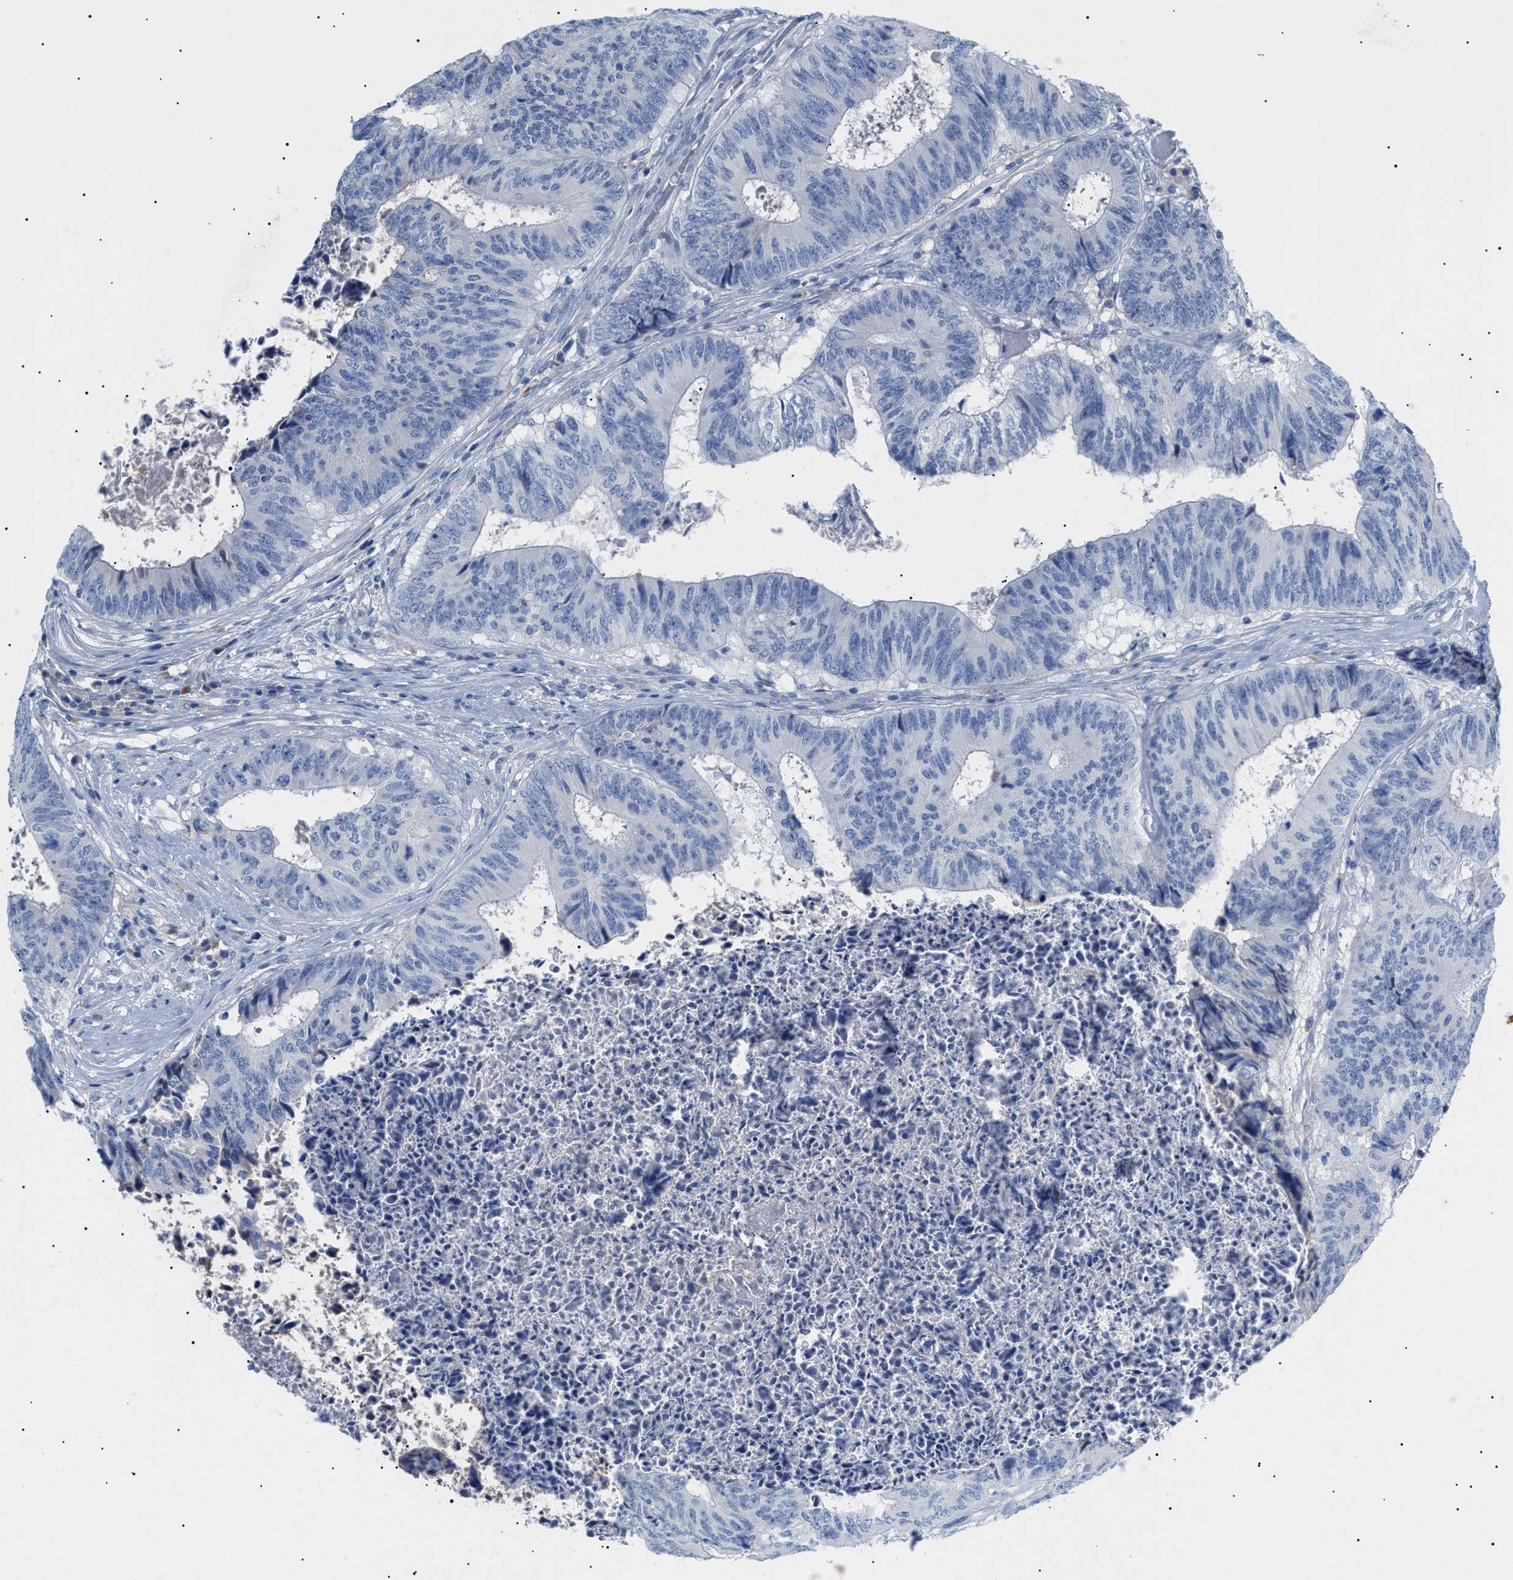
{"staining": {"intensity": "negative", "quantity": "none", "location": "none"}, "tissue": "colorectal cancer", "cell_type": "Tumor cells", "image_type": "cancer", "snomed": [{"axis": "morphology", "description": "Adenocarcinoma, NOS"}, {"axis": "topography", "description": "Rectum"}], "caption": "DAB immunohistochemical staining of colorectal cancer displays no significant expression in tumor cells.", "gene": "ACKR1", "patient": {"sex": "male", "age": 72}}